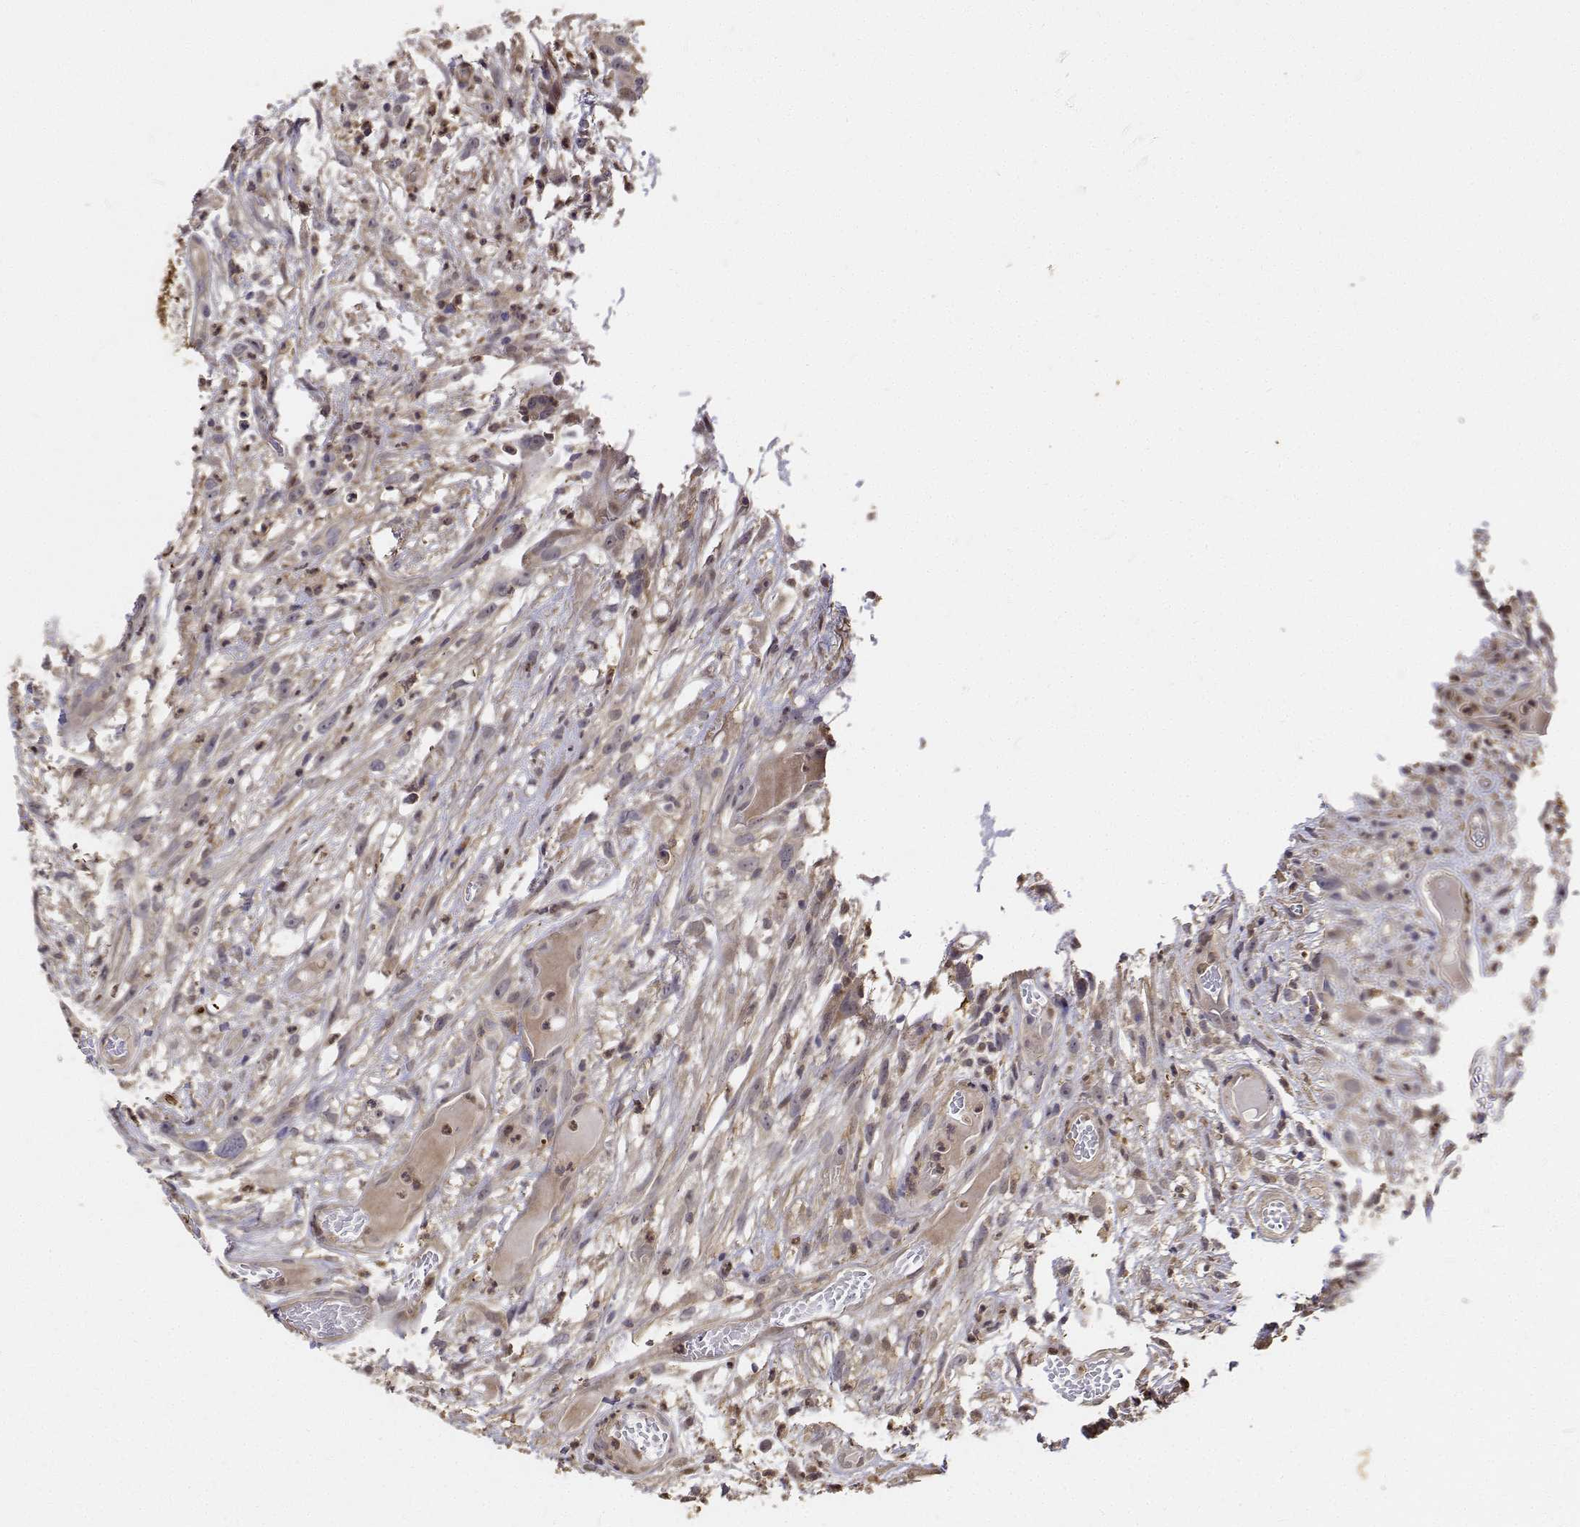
{"staining": {"intensity": "negative", "quantity": "none", "location": "none"}, "tissue": "head and neck cancer", "cell_type": "Tumor cells", "image_type": "cancer", "snomed": [{"axis": "morphology", "description": "Squamous cell carcinoma, NOS"}, {"axis": "topography", "description": "Head-Neck"}], "caption": "Squamous cell carcinoma (head and neck) stained for a protein using immunohistochemistry reveals no positivity tumor cells.", "gene": "PCID2", "patient": {"sex": "male", "age": 65}}